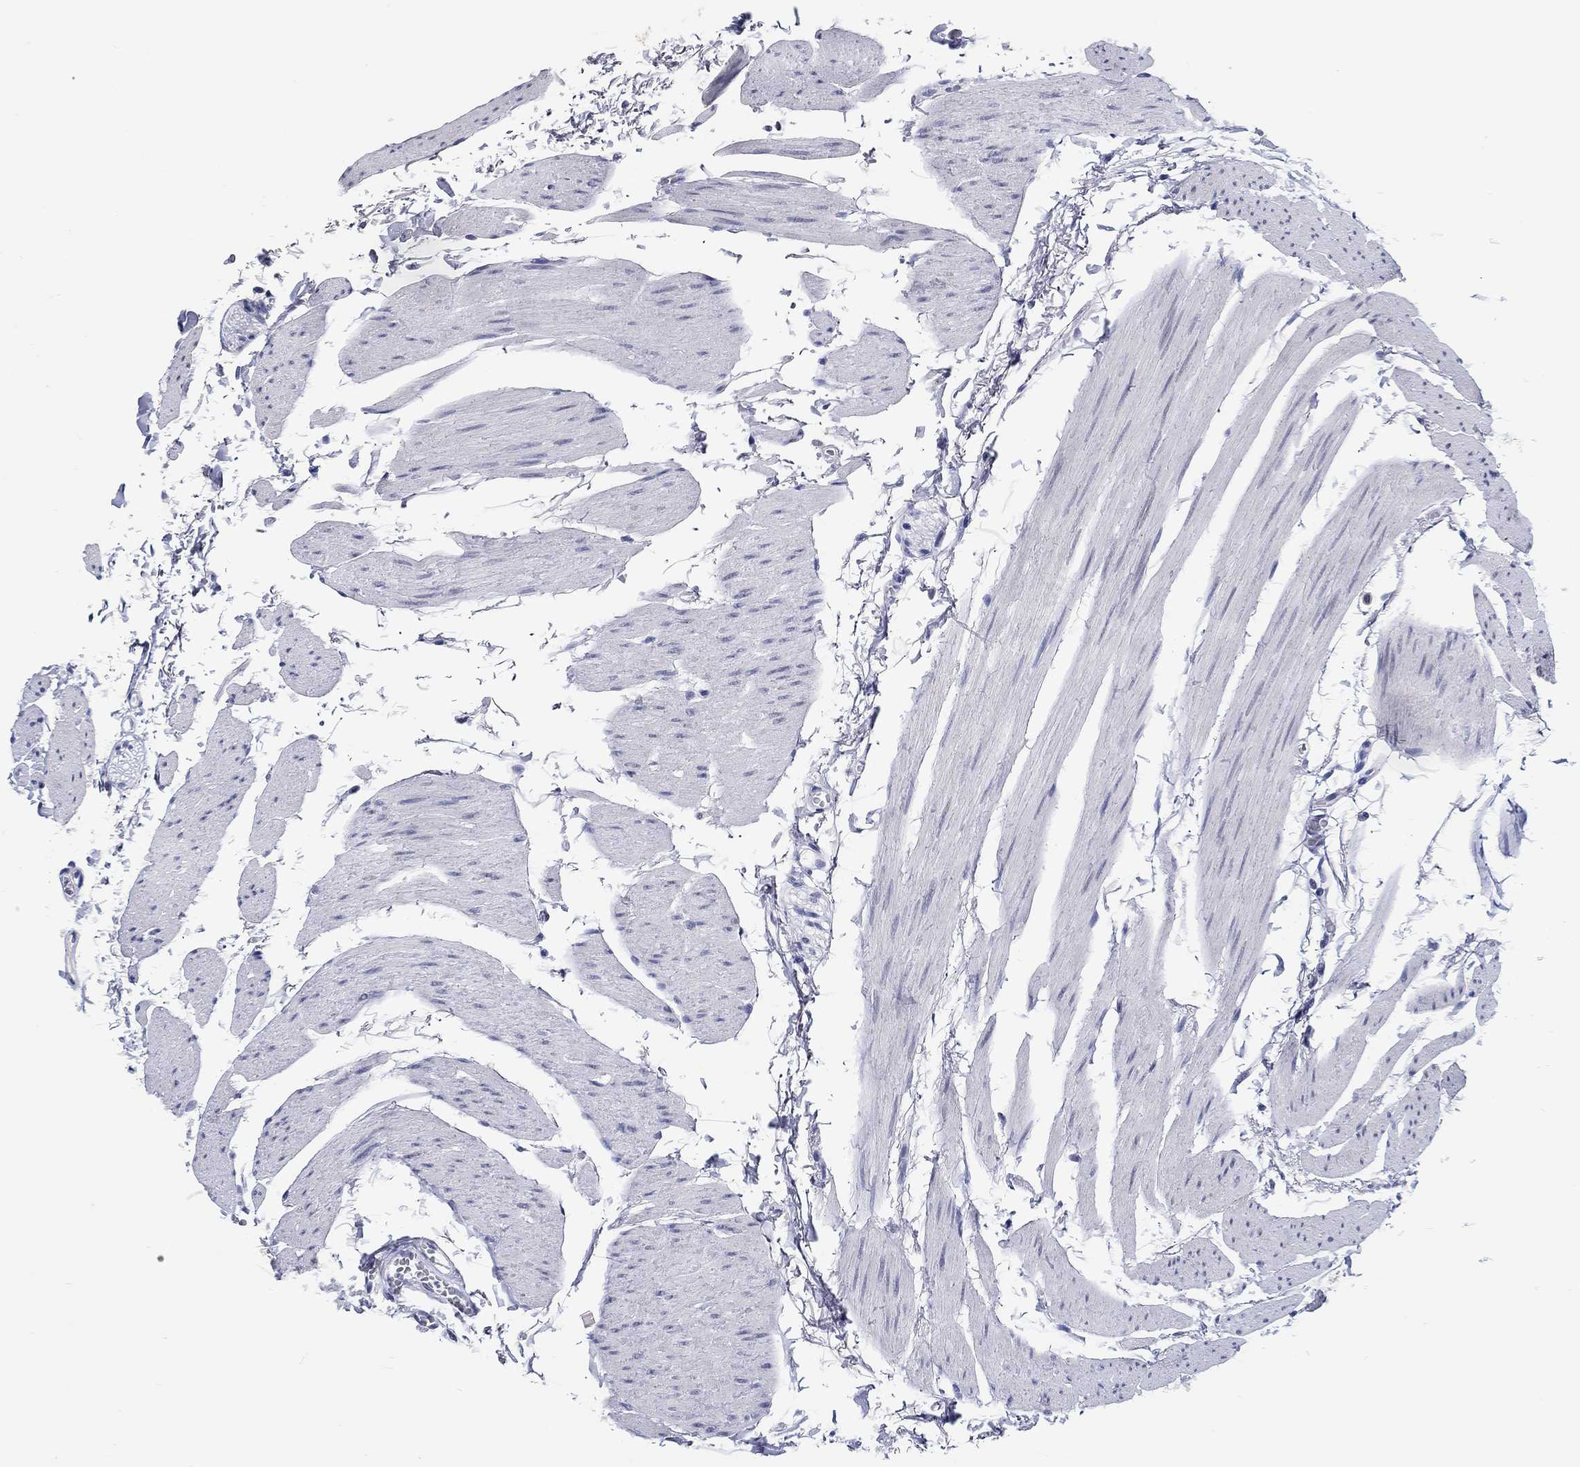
{"staining": {"intensity": "negative", "quantity": "none", "location": "none"}, "tissue": "stomach", "cell_type": "Glandular cells", "image_type": "normal", "snomed": [{"axis": "morphology", "description": "Normal tissue, NOS"}, {"axis": "topography", "description": "Stomach, upper"}], "caption": "This histopathology image is of unremarkable stomach stained with IHC to label a protein in brown with the nuclei are counter-stained blue. There is no expression in glandular cells.", "gene": "GRIN1", "patient": {"sex": "male", "age": 60}}